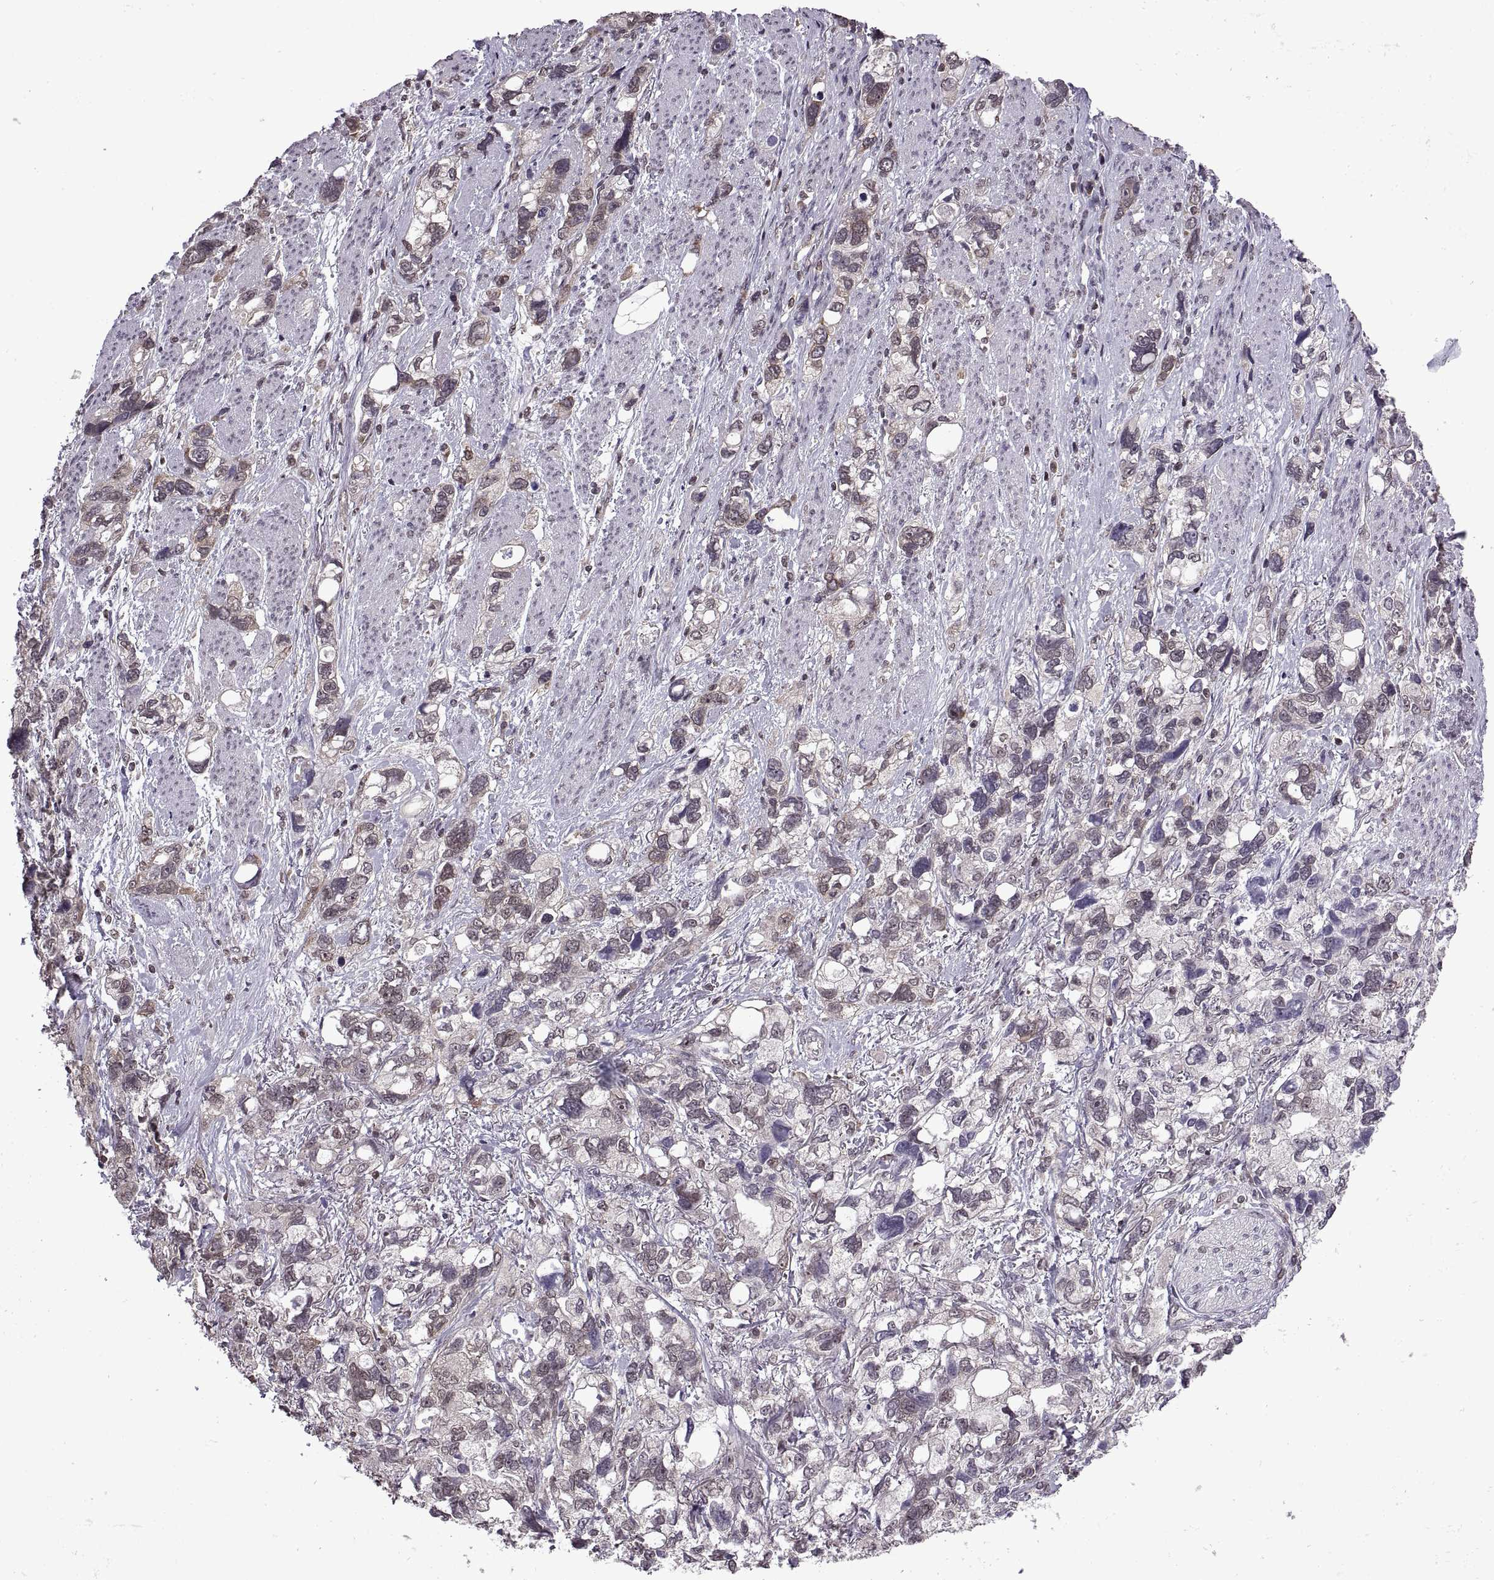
{"staining": {"intensity": "weak", "quantity": "<25%", "location": "nuclear"}, "tissue": "stomach cancer", "cell_type": "Tumor cells", "image_type": "cancer", "snomed": [{"axis": "morphology", "description": "Adenocarcinoma, NOS"}, {"axis": "topography", "description": "Stomach, upper"}], "caption": "Immunohistochemistry (IHC) of human adenocarcinoma (stomach) displays no expression in tumor cells.", "gene": "INTS3", "patient": {"sex": "female", "age": 81}}